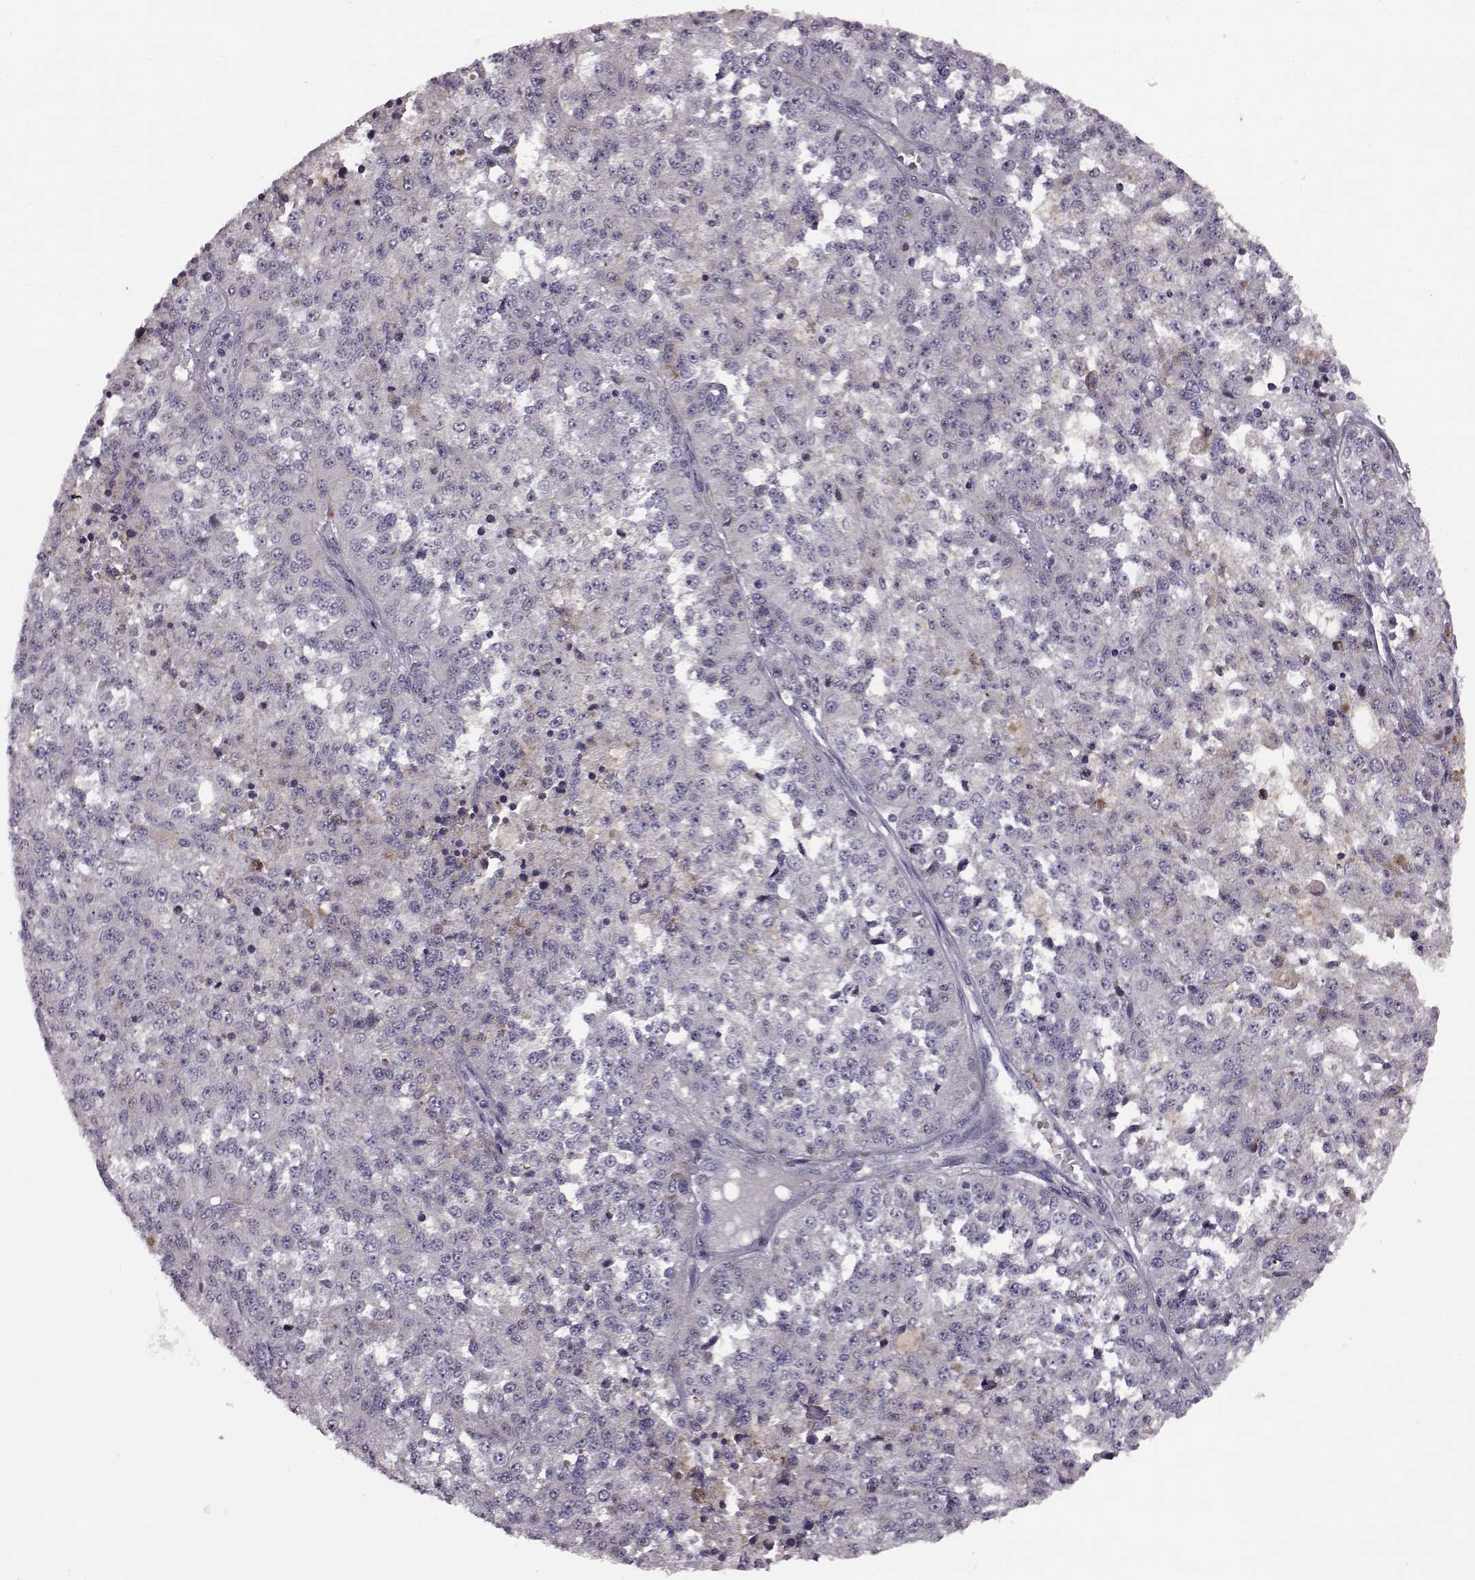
{"staining": {"intensity": "negative", "quantity": "none", "location": "none"}, "tissue": "melanoma", "cell_type": "Tumor cells", "image_type": "cancer", "snomed": [{"axis": "morphology", "description": "Malignant melanoma, Metastatic site"}, {"axis": "topography", "description": "Lymph node"}], "caption": "Melanoma stained for a protein using immunohistochemistry (IHC) exhibits no staining tumor cells.", "gene": "RIMS2", "patient": {"sex": "female", "age": 64}}